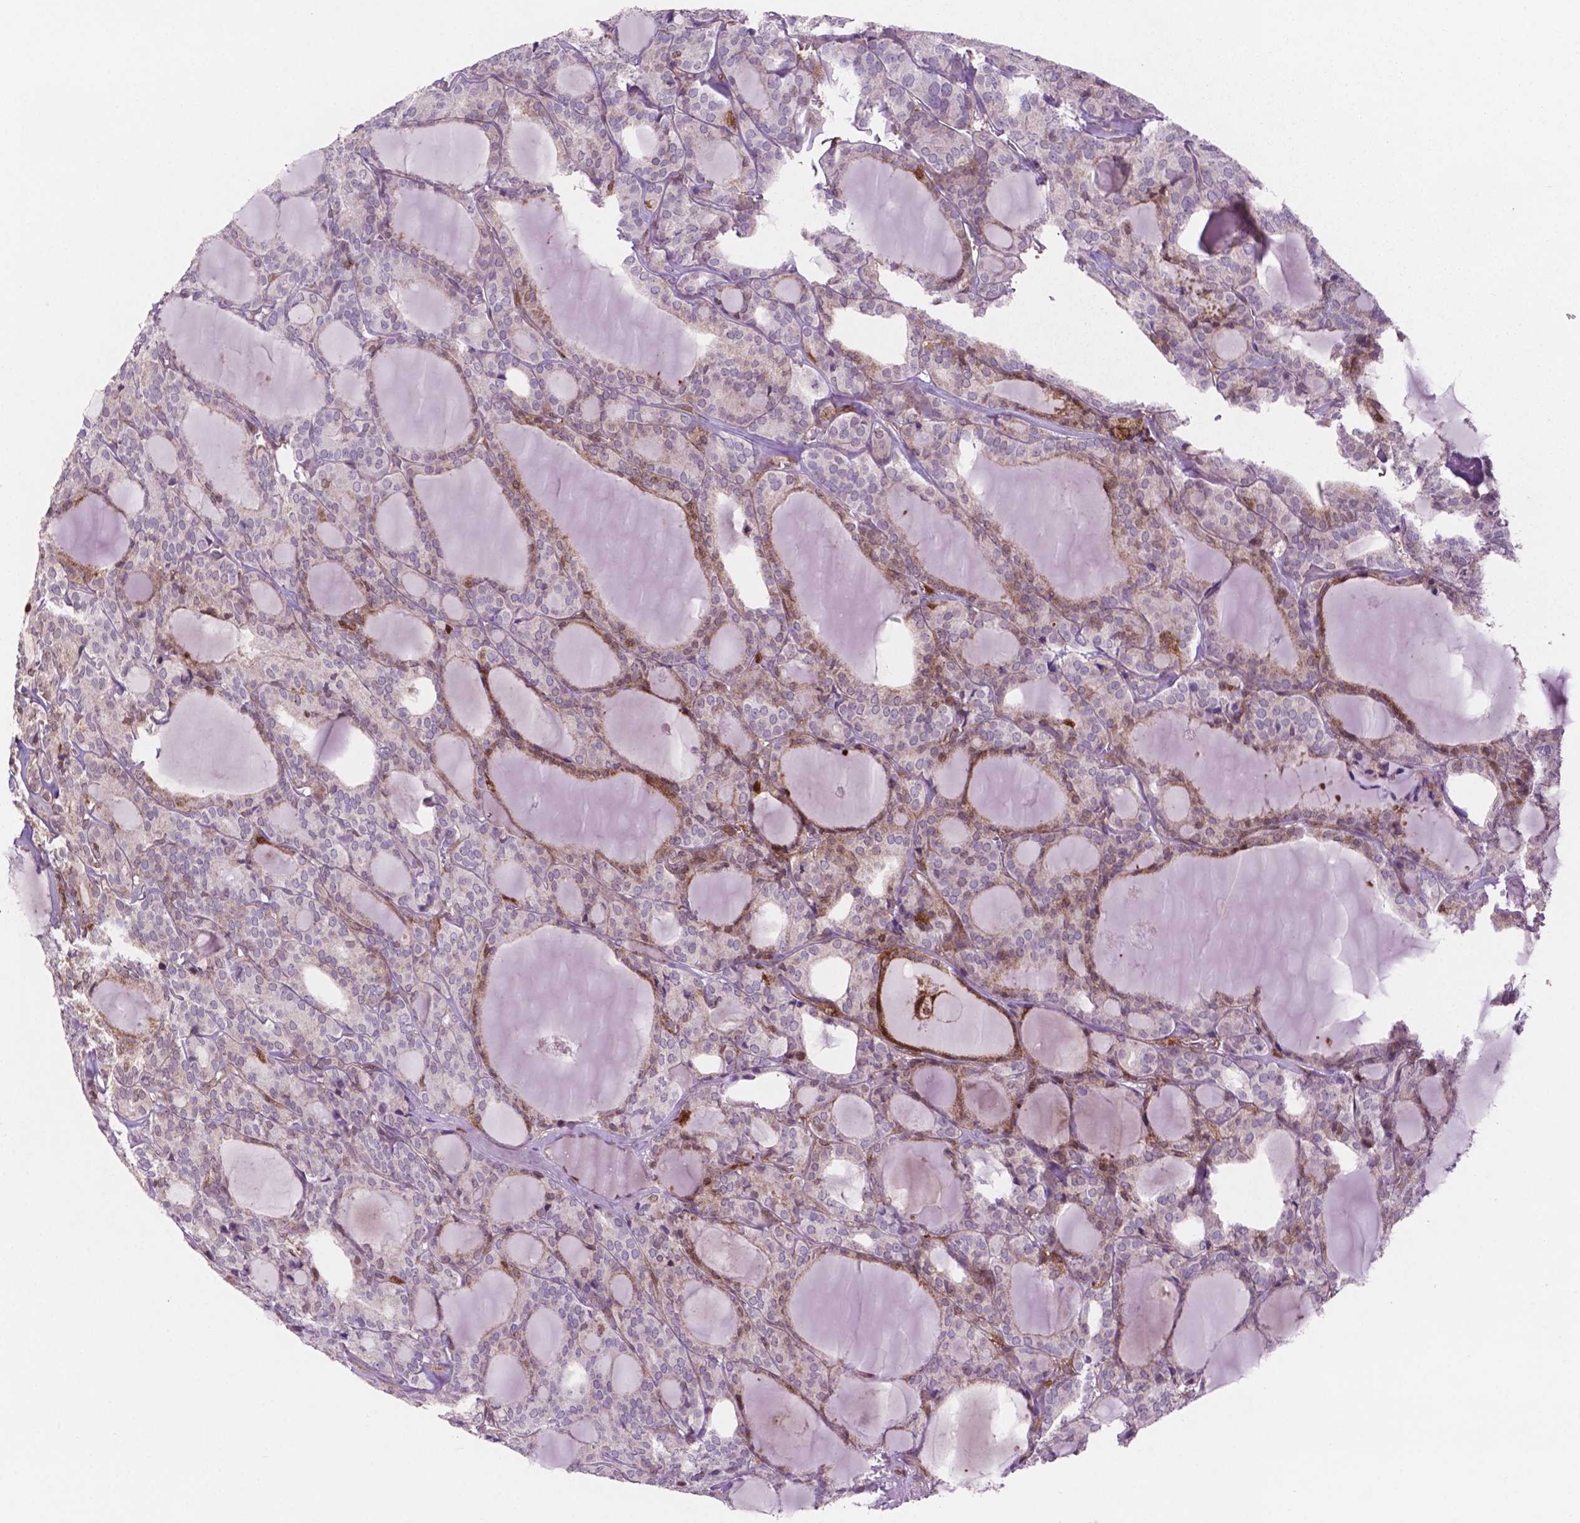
{"staining": {"intensity": "moderate", "quantity": "<25%", "location": "cytoplasmic/membranous"}, "tissue": "thyroid cancer", "cell_type": "Tumor cells", "image_type": "cancer", "snomed": [{"axis": "morphology", "description": "Follicular adenoma carcinoma, NOS"}, {"axis": "topography", "description": "Thyroid gland"}], "caption": "Protein expression analysis of follicular adenoma carcinoma (thyroid) exhibits moderate cytoplasmic/membranous expression in approximately <25% of tumor cells. (DAB IHC with brightfield microscopy, high magnification).", "gene": "LDHA", "patient": {"sex": "male", "age": 74}}